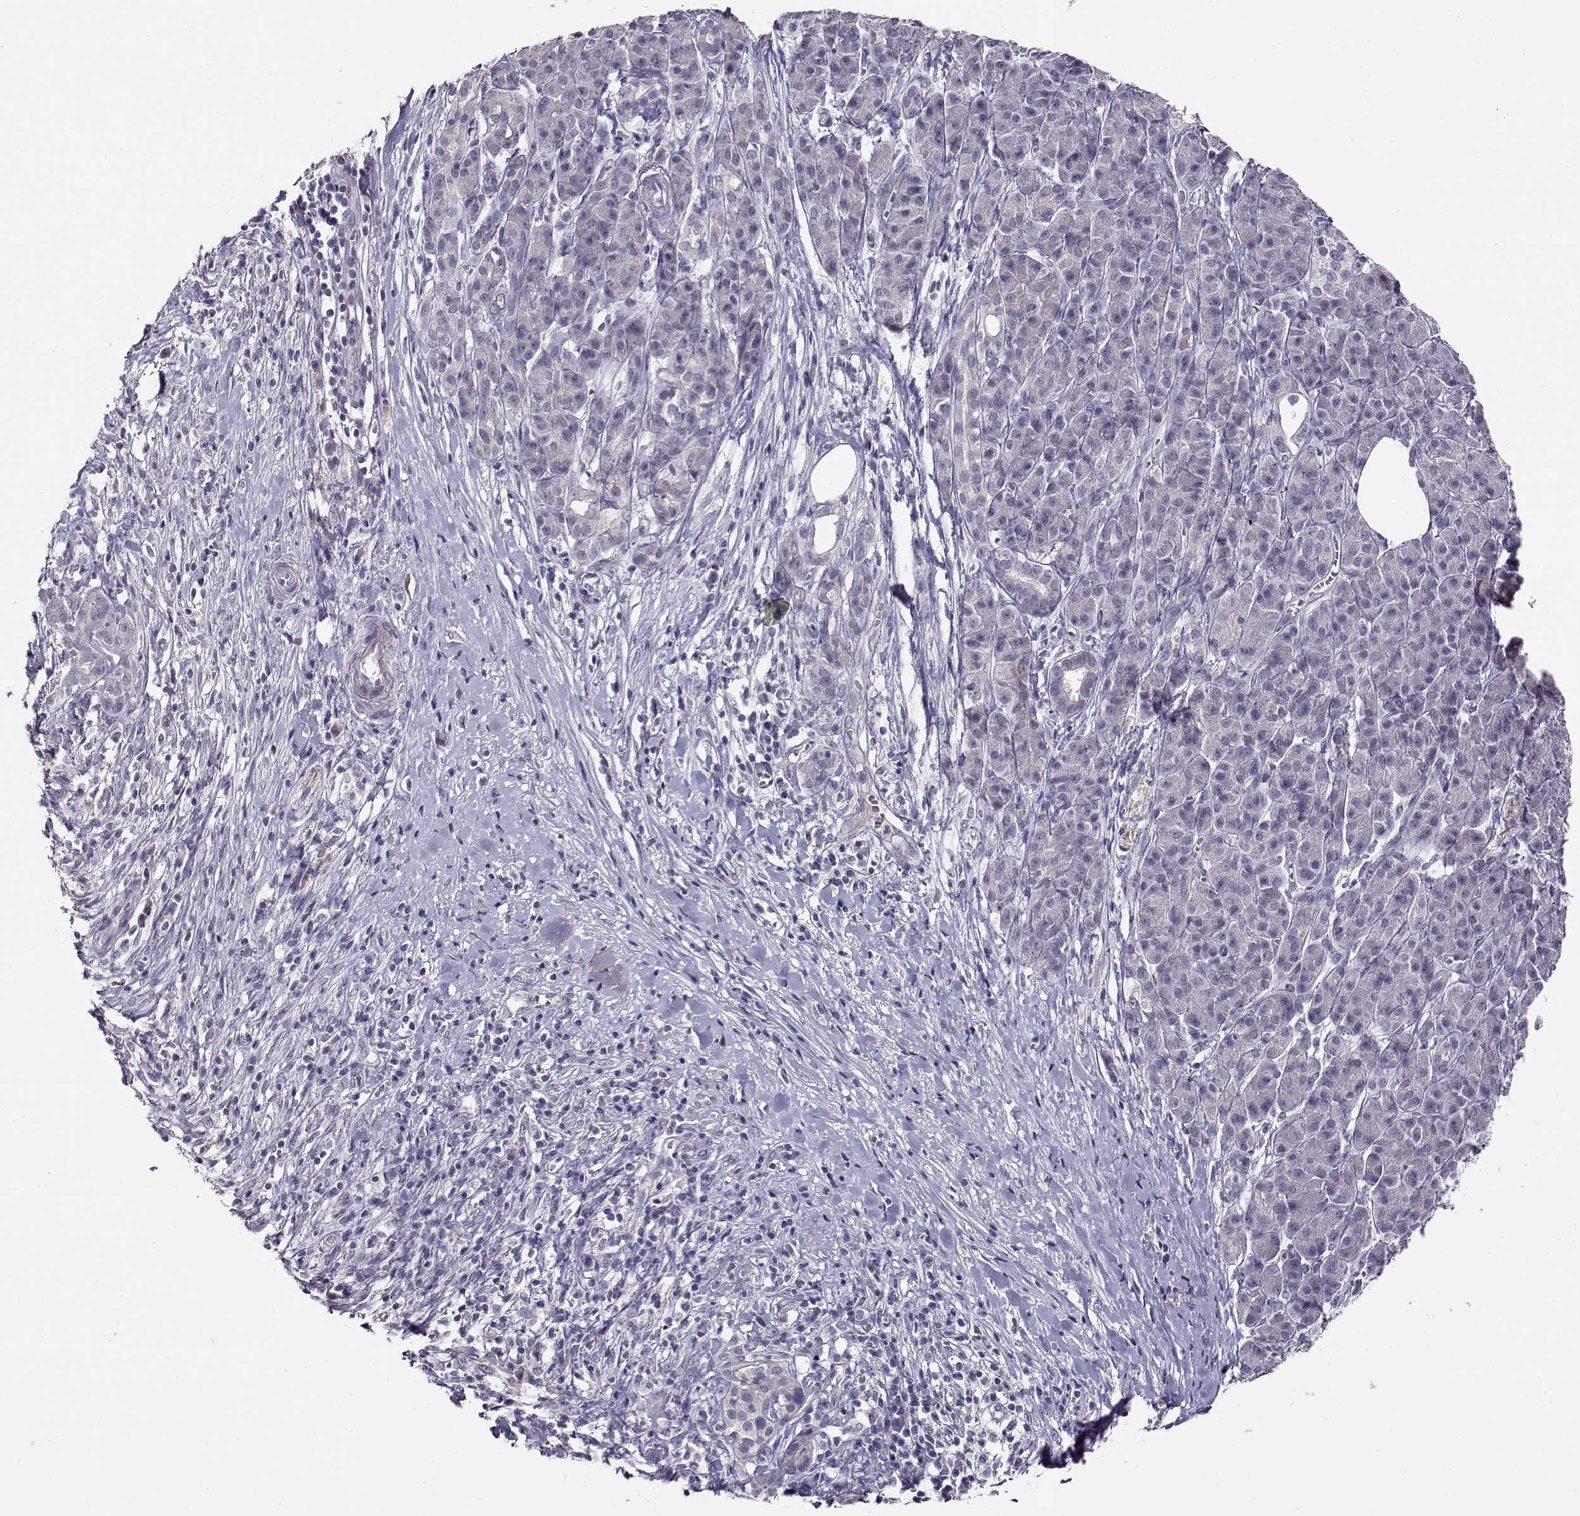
{"staining": {"intensity": "negative", "quantity": "none", "location": "none"}, "tissue": "pancreatic cancer", "cell_type": "Tumor cells", "image_type": "cancer", "snomed": [{"axis": "morphology", "description": "Adenocarcinoma, NOS"}, {"axis": "topography", "description": "Pancreas"}], "caption": "Pancreatic adenocarcinoma was stained to show a protein in brown. There is no significant expression in tumor cells.", "gene": "RHOXF2", "patient": {"sex": "male", "age": 61}}